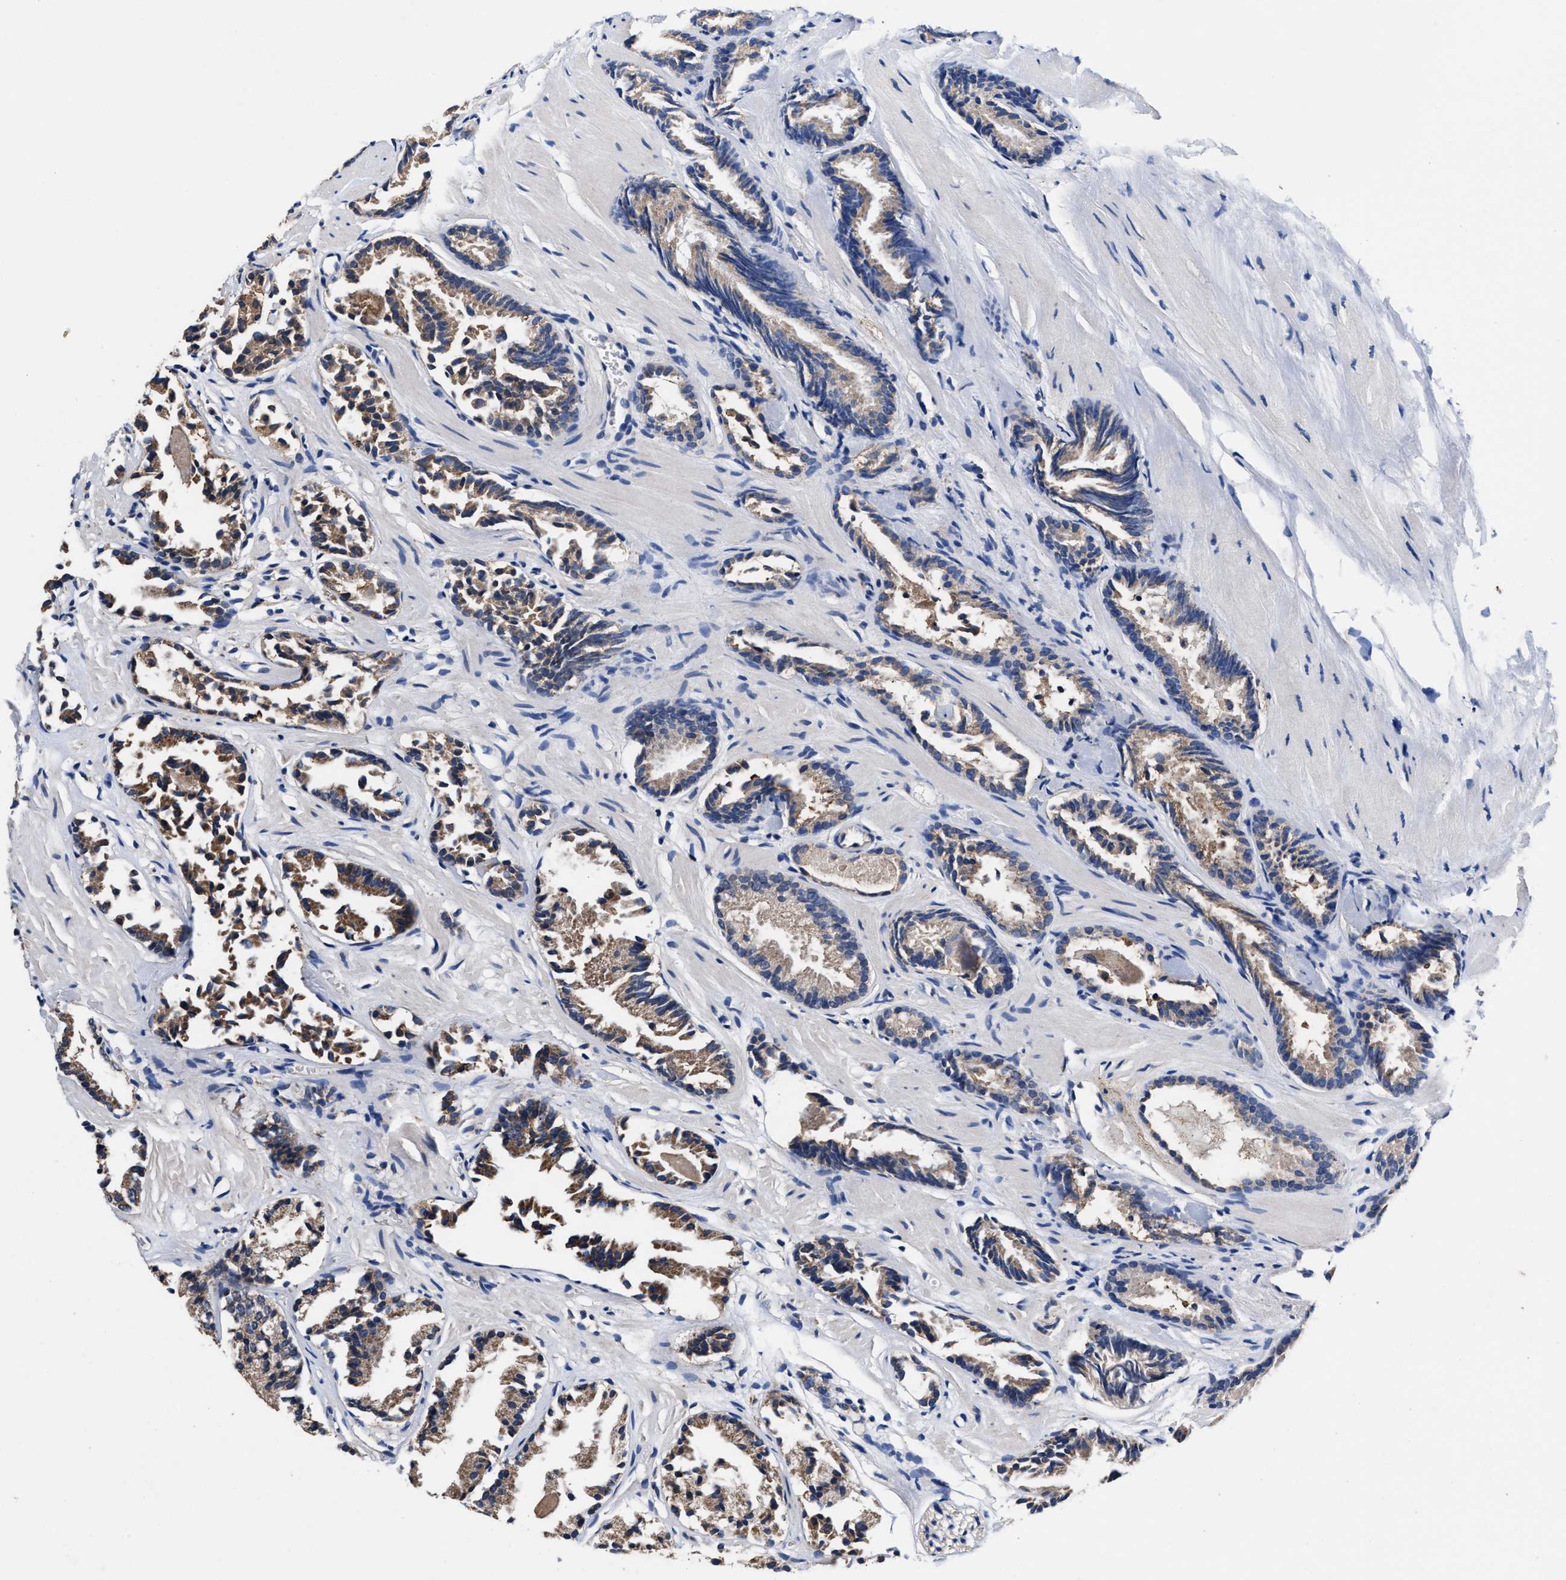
{"staining": {"intensity": "weak", "quantity": ">75%", "location": "cytoplasmic/membranous"}, "tissue": "prostate cancer", "cell_type": "Tumor cells", "image_type": "cancer", "snomed": [{"axis": "morphology", "description": "Adenocarcinoma, Low grade"}, {"axis": "topography", "description": "Prostate"}], "caption": "Immunohistochemical staining of human prostate low-grade adenocarcinoma demonstrates low levels of weak cytoplasmic/membranous protein positivity in about >75% of tumor cells.", "gene": "ACLY", "patient": {"sex": "male", "age": 51}}